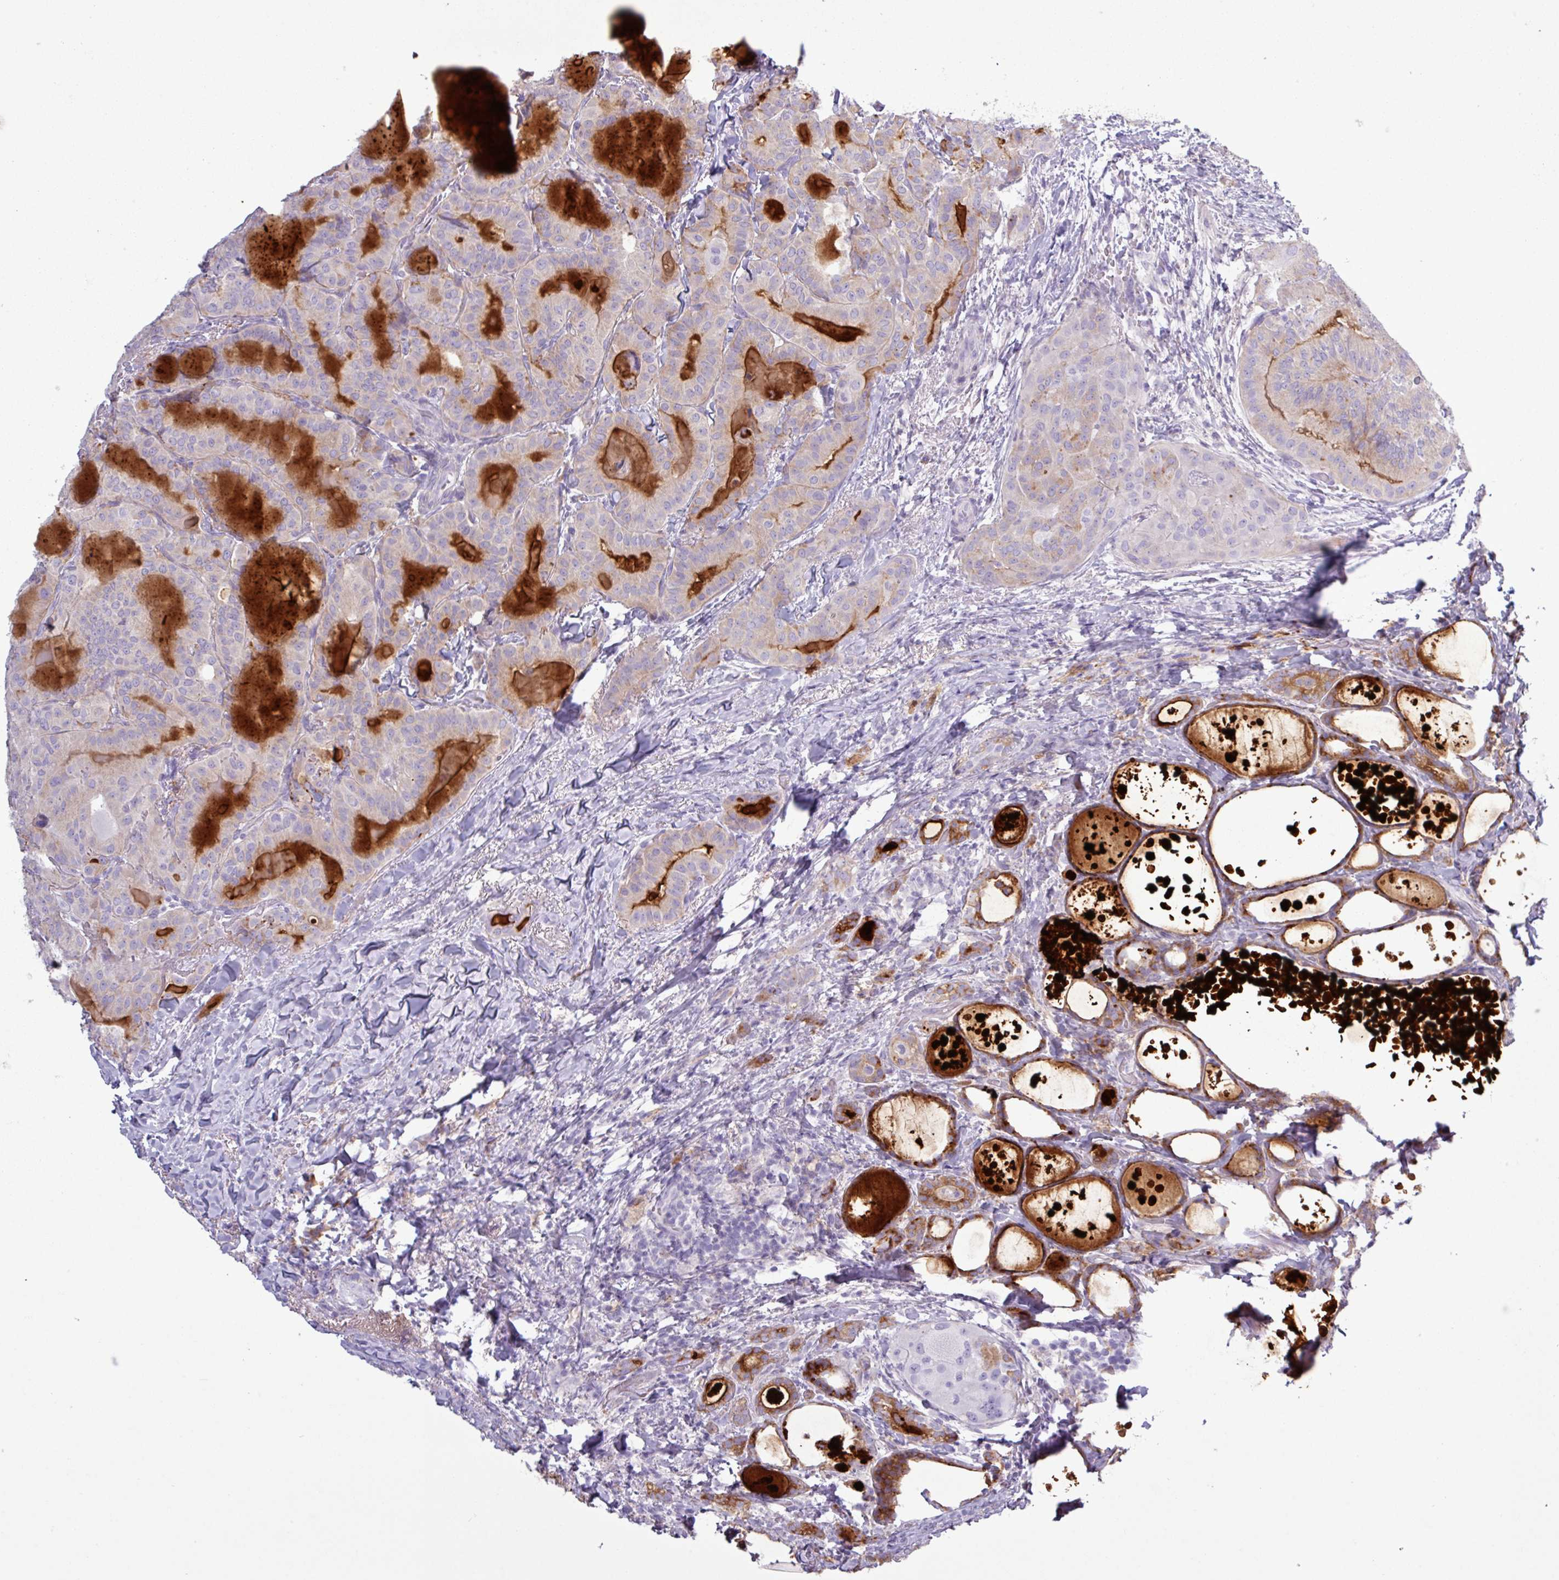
{"staining": {"intensity": "weak", "quantity": "<25%", "location": "cytoplasmic/membranous"}, "tissue": "thyroid cancer", "cell_type": "Tumor cells", "image_type": "cancer", "snomed": [{"axis": "morphology", "description": "Papillary adenocarcinoma, NOS"}, {"axis": "topography", "description": "Thyroid gland"}], "caption": "This is a image of immunohistochemistry staining of thyroid papillary adenocarcinoma, which shows no positivity in tumor cells.", "gene": "C4B", "patient": {"sex": "female", "age": 68}}